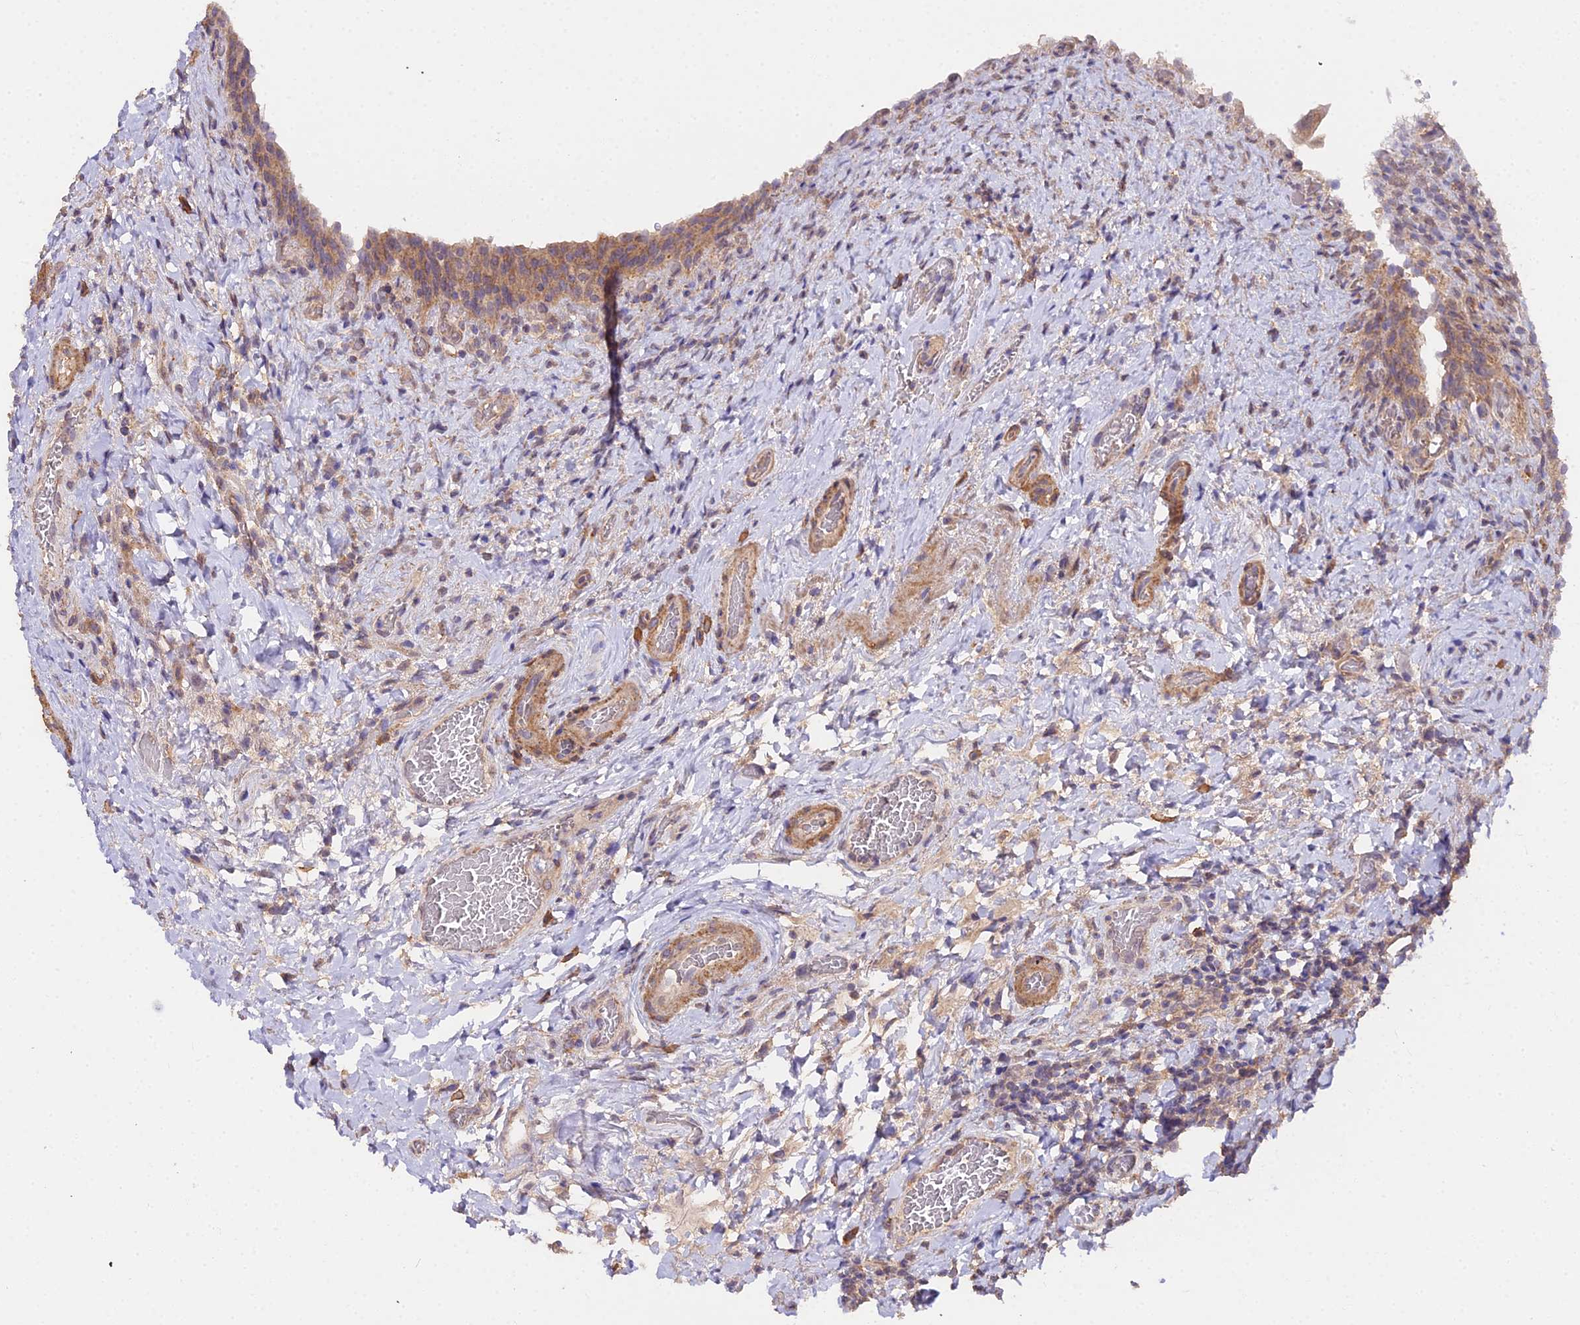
{"staining": {"intensity": "moderate", "quantity": ">75%", "location": "cytoplasmic/membranous"}, "tissue": "urinary bladder", "cell_type": "Urothelial cells", "image_type": "normal", "snomed": [{"axis": "morphology", "description": "Normal tissue, NOS"}, {"axis": "morphology", "description": "Inflammation, NOS"}, {"axis": "topography", "description": "Urinary bladder"}], "caption": "Immunohistochemical staining of benign urinary bladder demonstrates moderate cytoplasmic/membranous protein positivity in about >75% of urothelial cells.", "gene": "METTL13", "patient": {"sex": "male", "age": 64}}